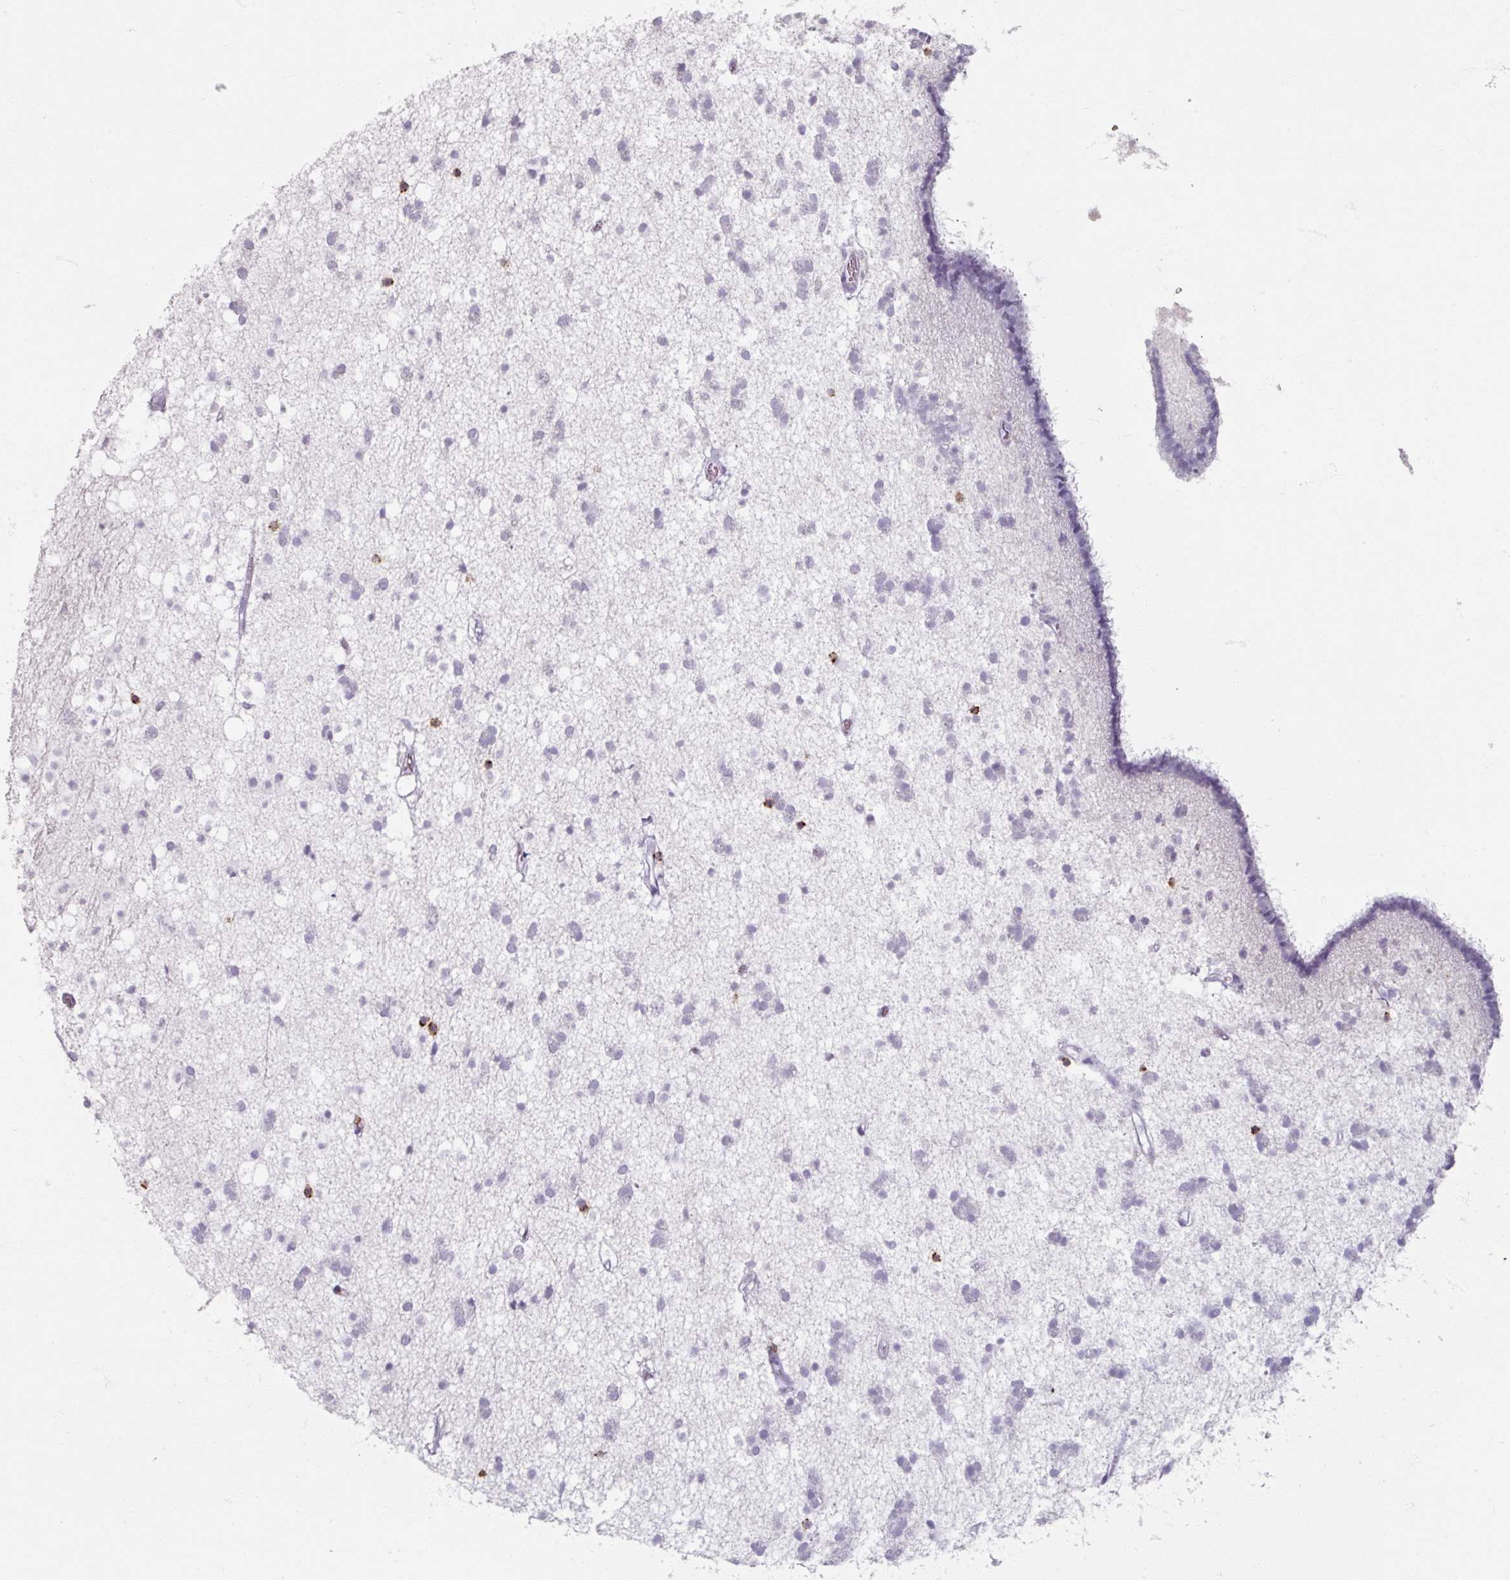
{"staining": {"intensity": "negative", "quantity": "none", "location": "none"}, "tissue": "caudate", "cell_type": "Glial cells", "image_type": "normal", "snomed": [{"axis": "morphology", "description": "Normal tissue, NOS"}, {"axis": "topography", "description": "Lateral ventricle wall"}], "caption": "Immunohistochemistry (IHC) of benign human caudate displays no positivity in glial cells. (Immunohistochemistry (IHC), brightfield microscopy, high magnification).", "gene": "PTPRC", "patient": {"sex": "male", "age": 37}}